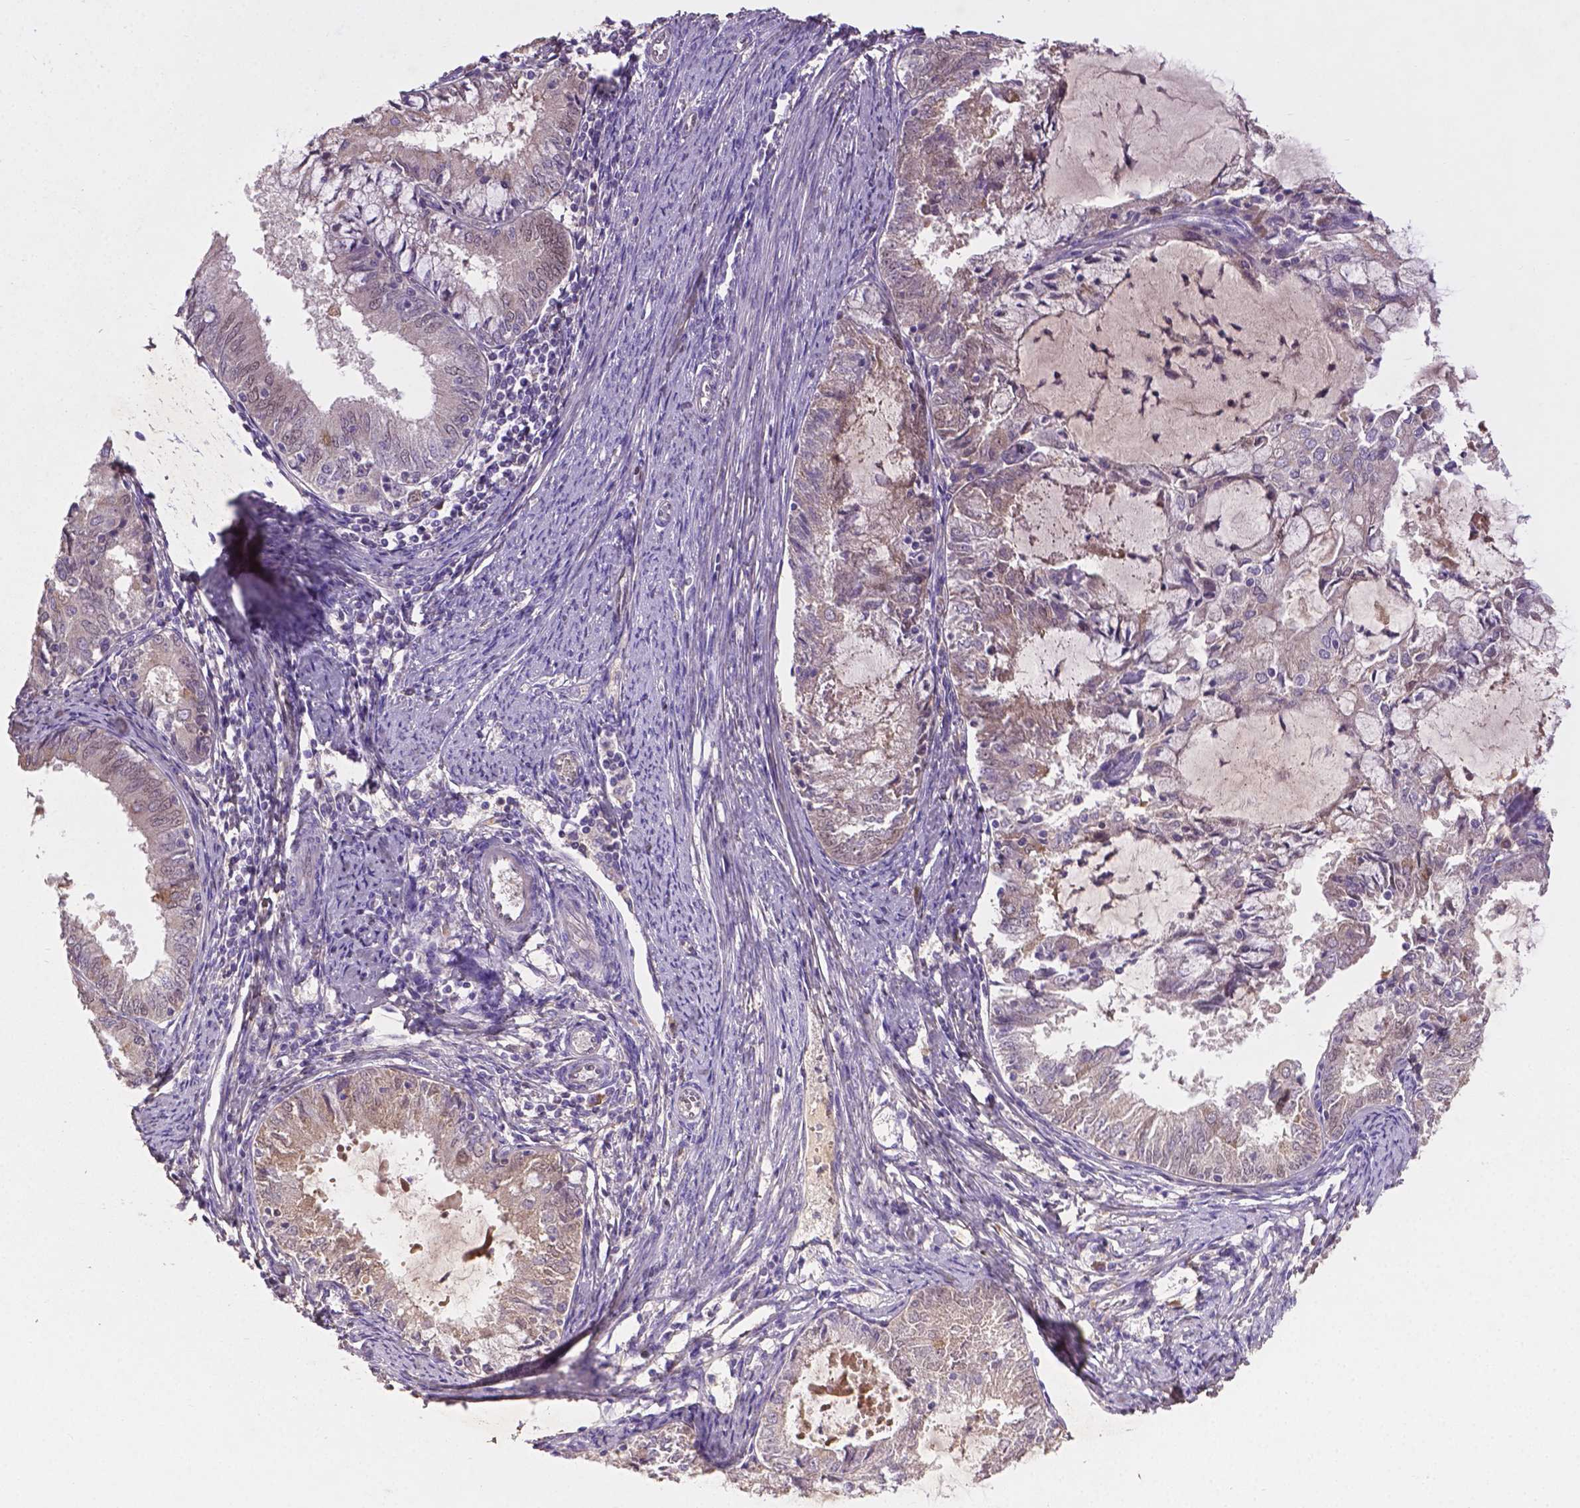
{"staining": {"intensity": "weak", "quantity": "<25%", "location": "nuclear"}, "tissue": "endometrial cancer", "cell_type": "Tumor cells", "image_type": "cancer", "snomed": [{"axis": "morphology", "description": "Adenocarcinoma, NOS"}, {"axis": "topography", "description": "Endometrium"}], "caption": "This is a image of IHC staining of endometrial adenocarcinoma, which shows no expression in tumor cells.", "gene": "SOX17", "patient": {"sex": "female", "age": 57}}